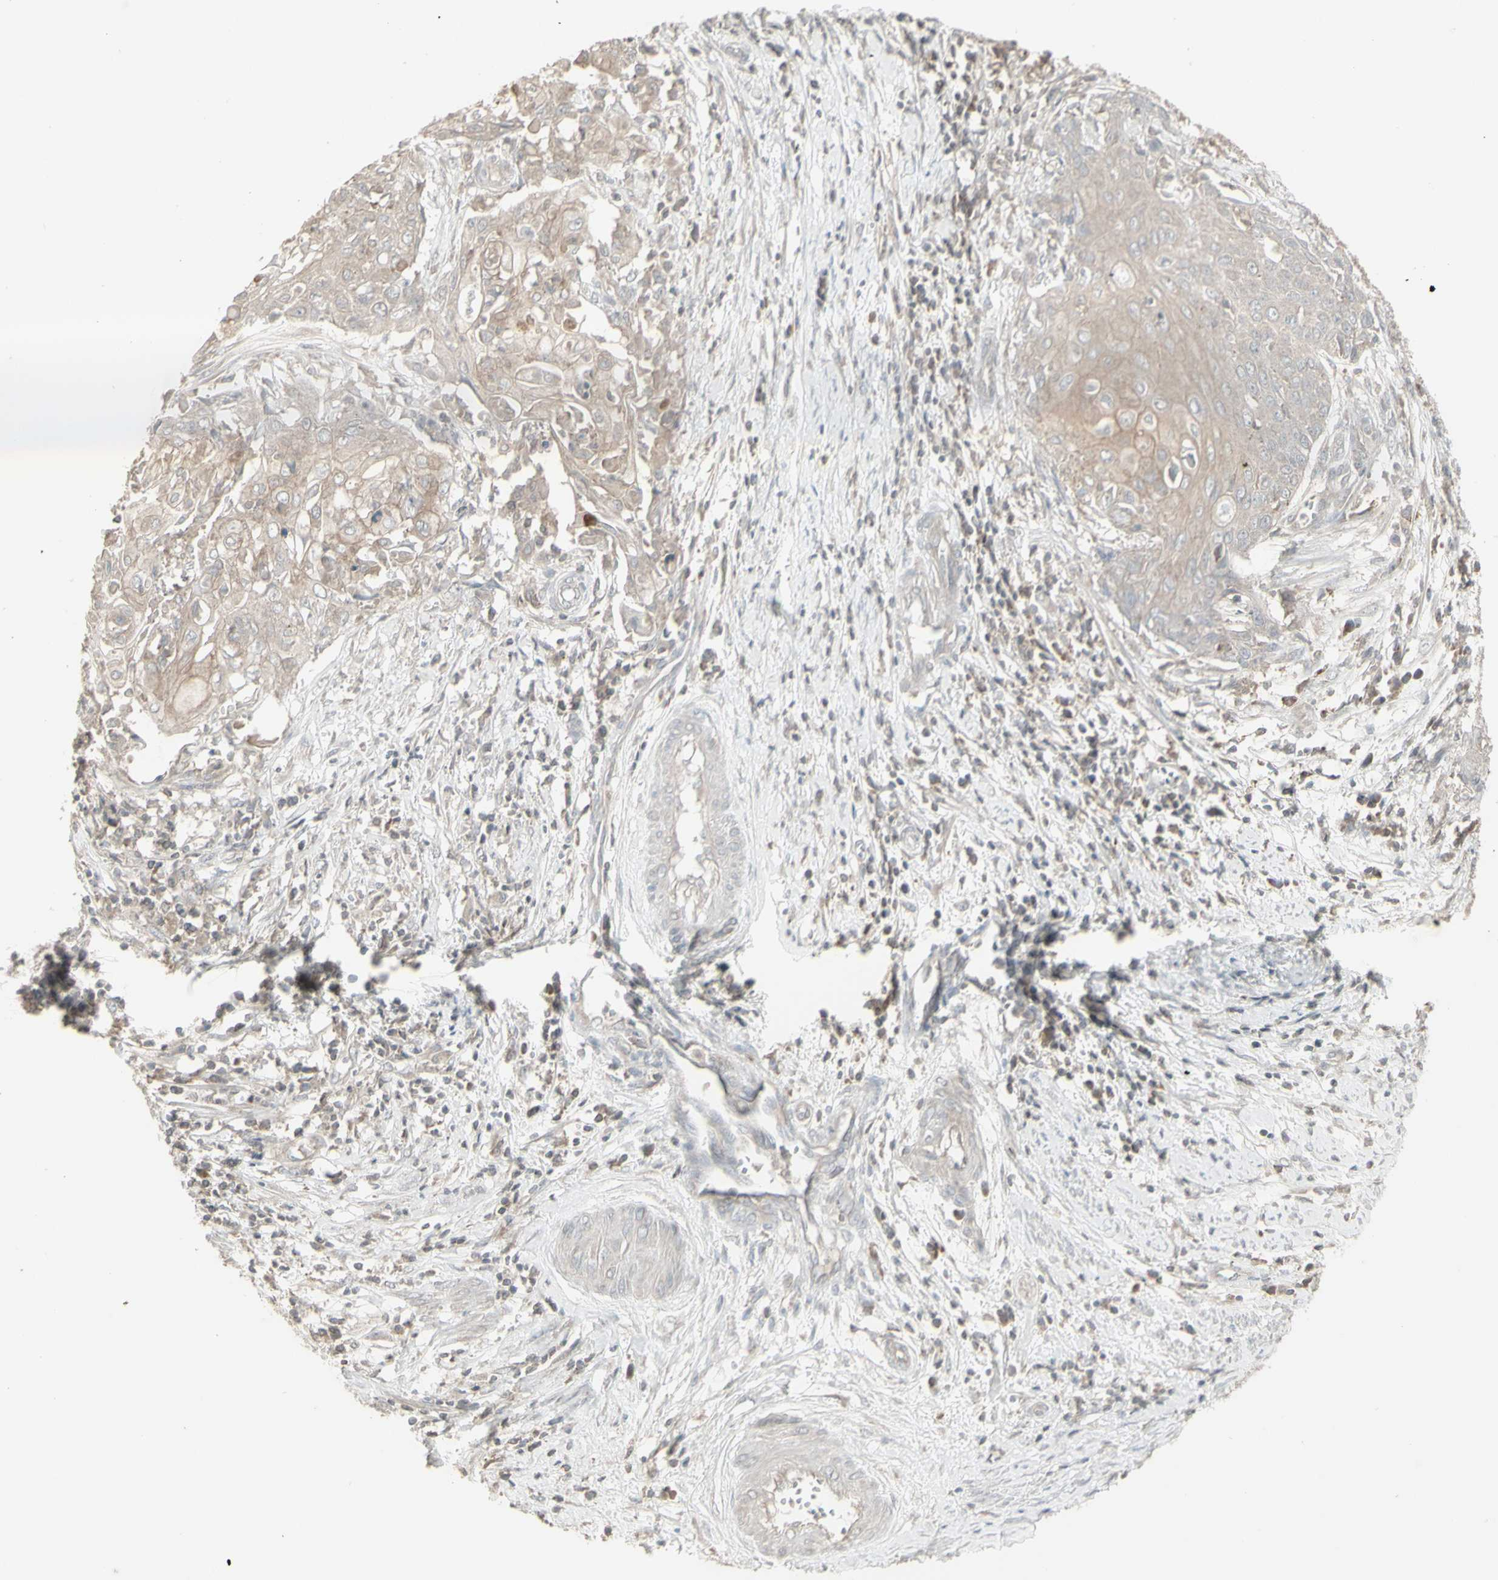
{"staining": {"intensity": "negative", "quantity": "none", "location": "none"}, "tissue": "cervical cancer", "cell_type": "Tumor cells", "image_type": "cancer", "snomed": [{"axis": "morphology", "description": "Squamous cell carcinoma, NOS"}, {"axis": "topography", "description": "Cervix"}], "caption": "Image shows no significant protein expression in tumor cells of cervical squamous cell carcinoma.", "gene": "CSK", "patient": {"sex": "female", "age": 39}}